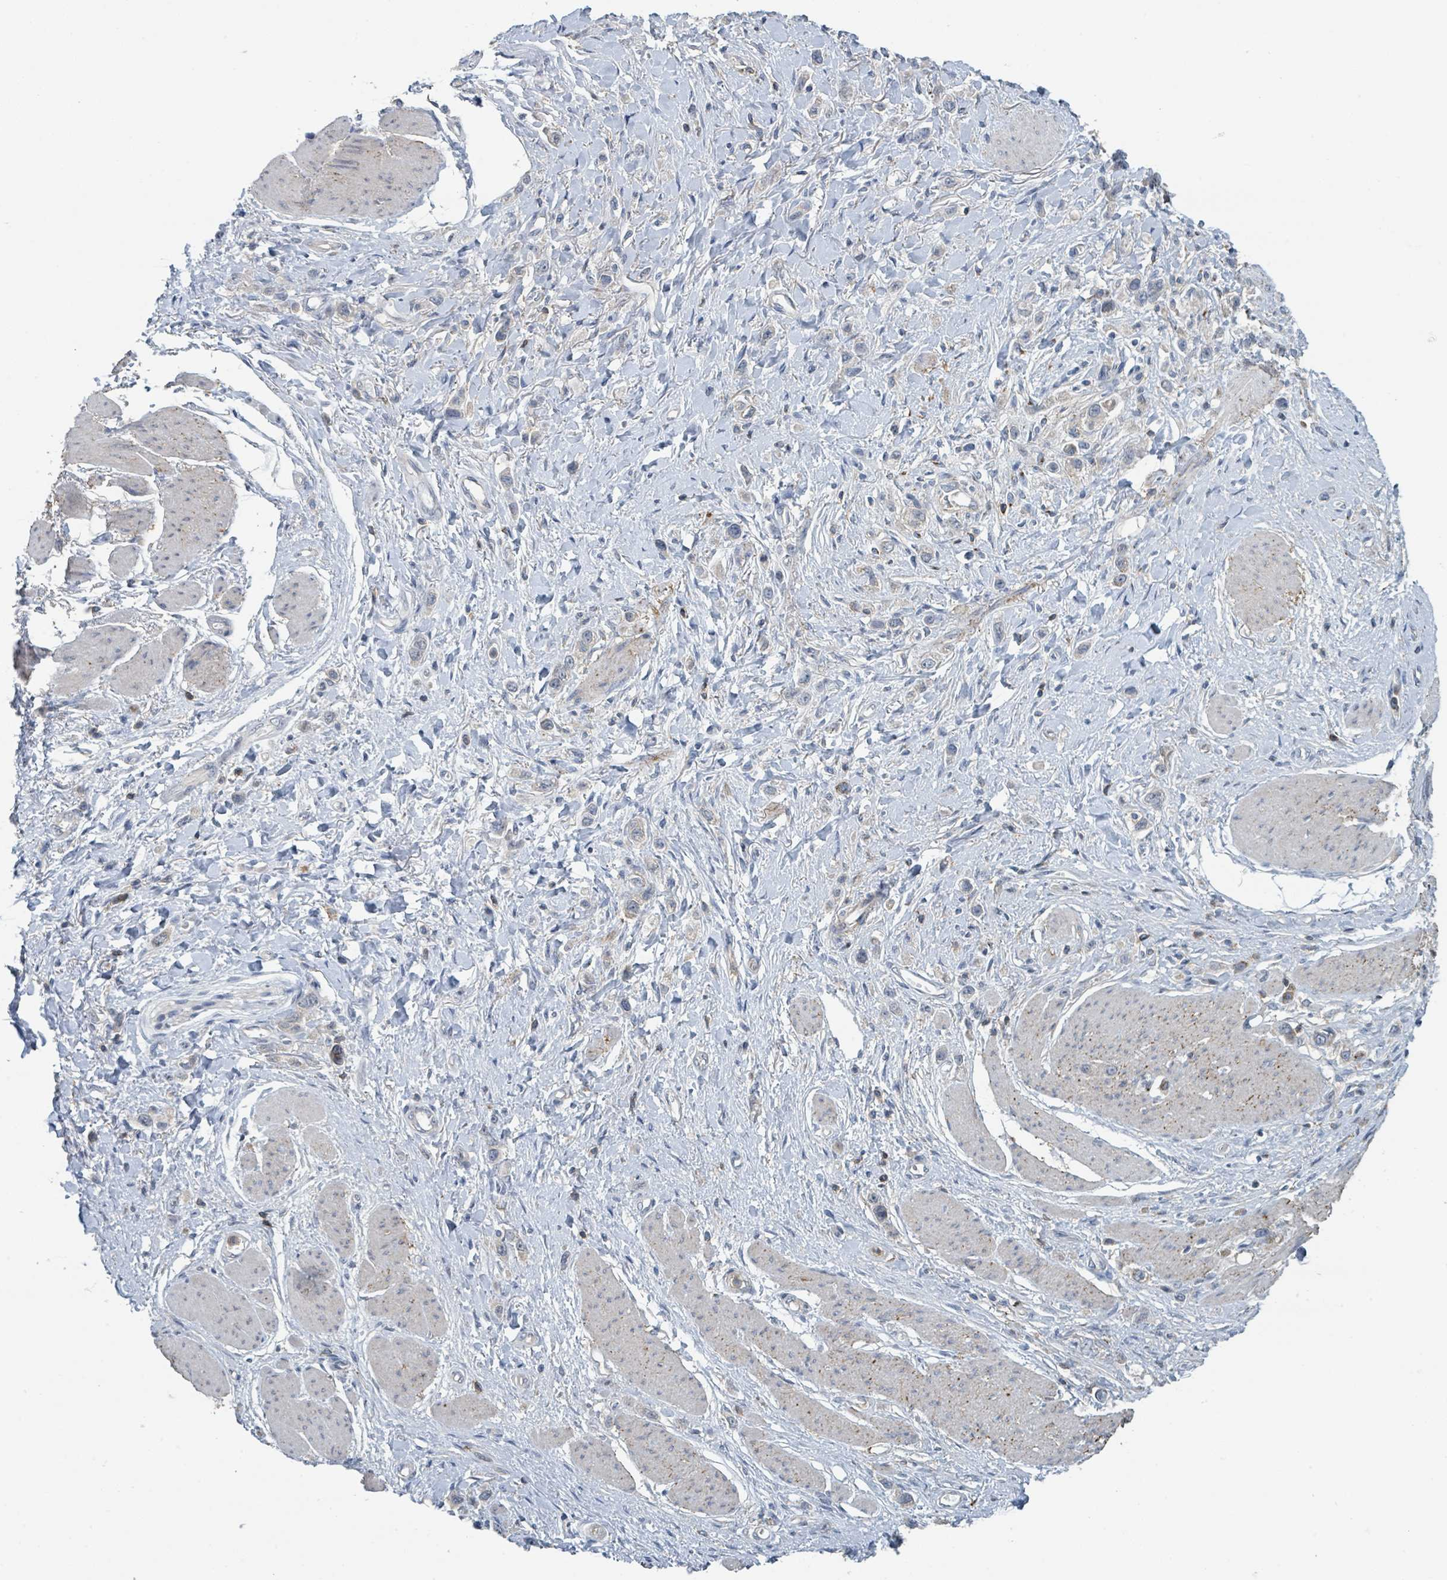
{"staining": {"intensity": "negative", "quantity": "none", "location": "none"}, "tissue": "stomach cancer", "cell_type": "Tumor cells", "image_type": "cancer", "snomed": [{"axis": "morphology", "description": "Adenocarcinoma, NOS"}, {"axis": "topography", "description": "Stomach"}], "caption": "An image of human stomach cancer is negative for staining in tumor cells.", "gene": "LRRC42", "patient": {"sex": "female", "age": 65}}